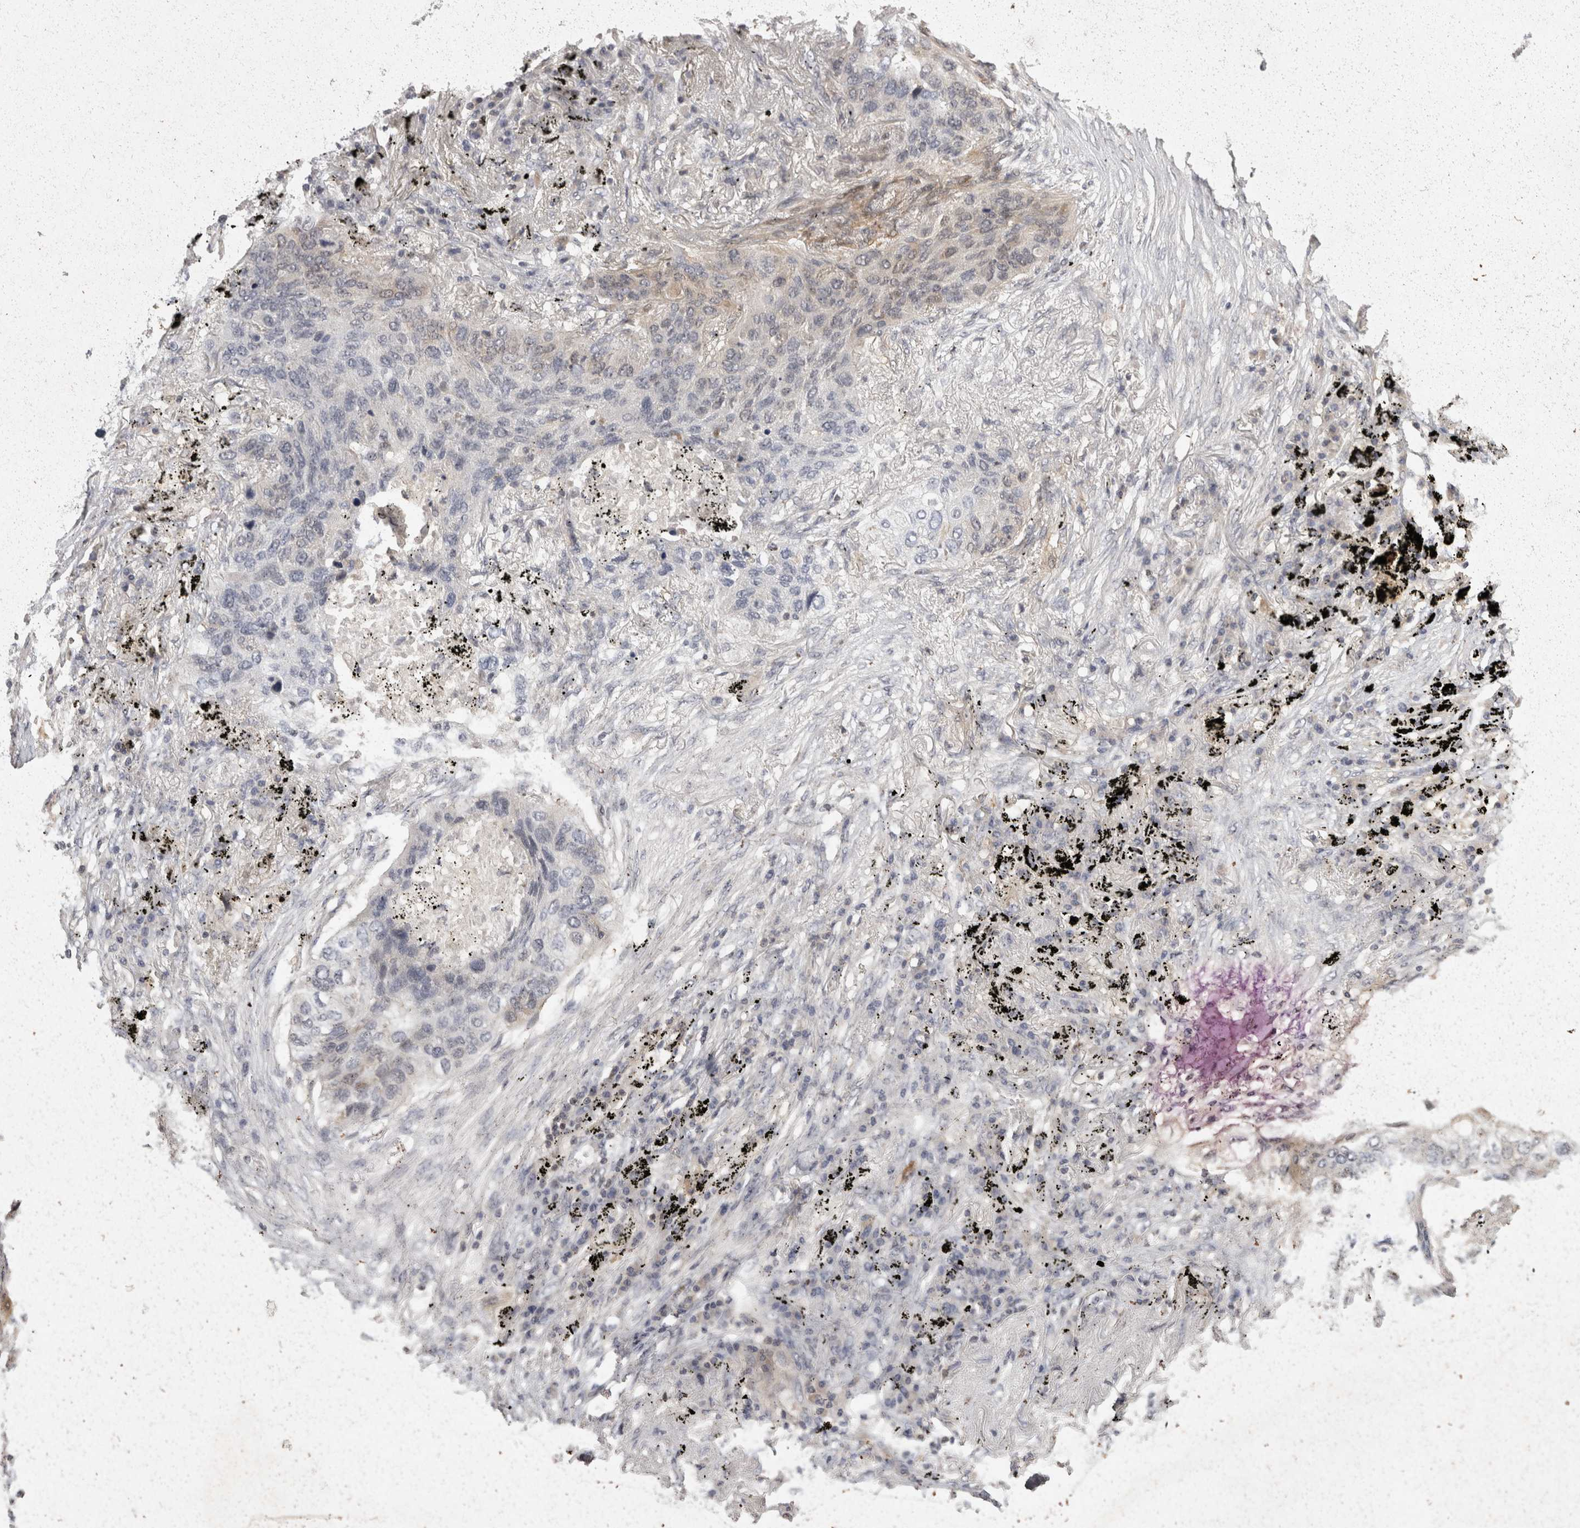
{"staining": {"intensity": "negative", "quantity": "none", "location": "none"}, "tissue": "lung cancer", "cell_type": "Tumor cells", "image_type": "cancer", "snomed": [{"axis": "morphology", "description": "Squamous cell carcinoma, NOS"}, {"axis": "topography", "description": "Lung"}], "caption": "Immunohistochemical staining of human lung cancer exhibits no significant positivity in tumor cells.", "gene": "ACAT2", "patient": {"sex": "female", "age": 63}}